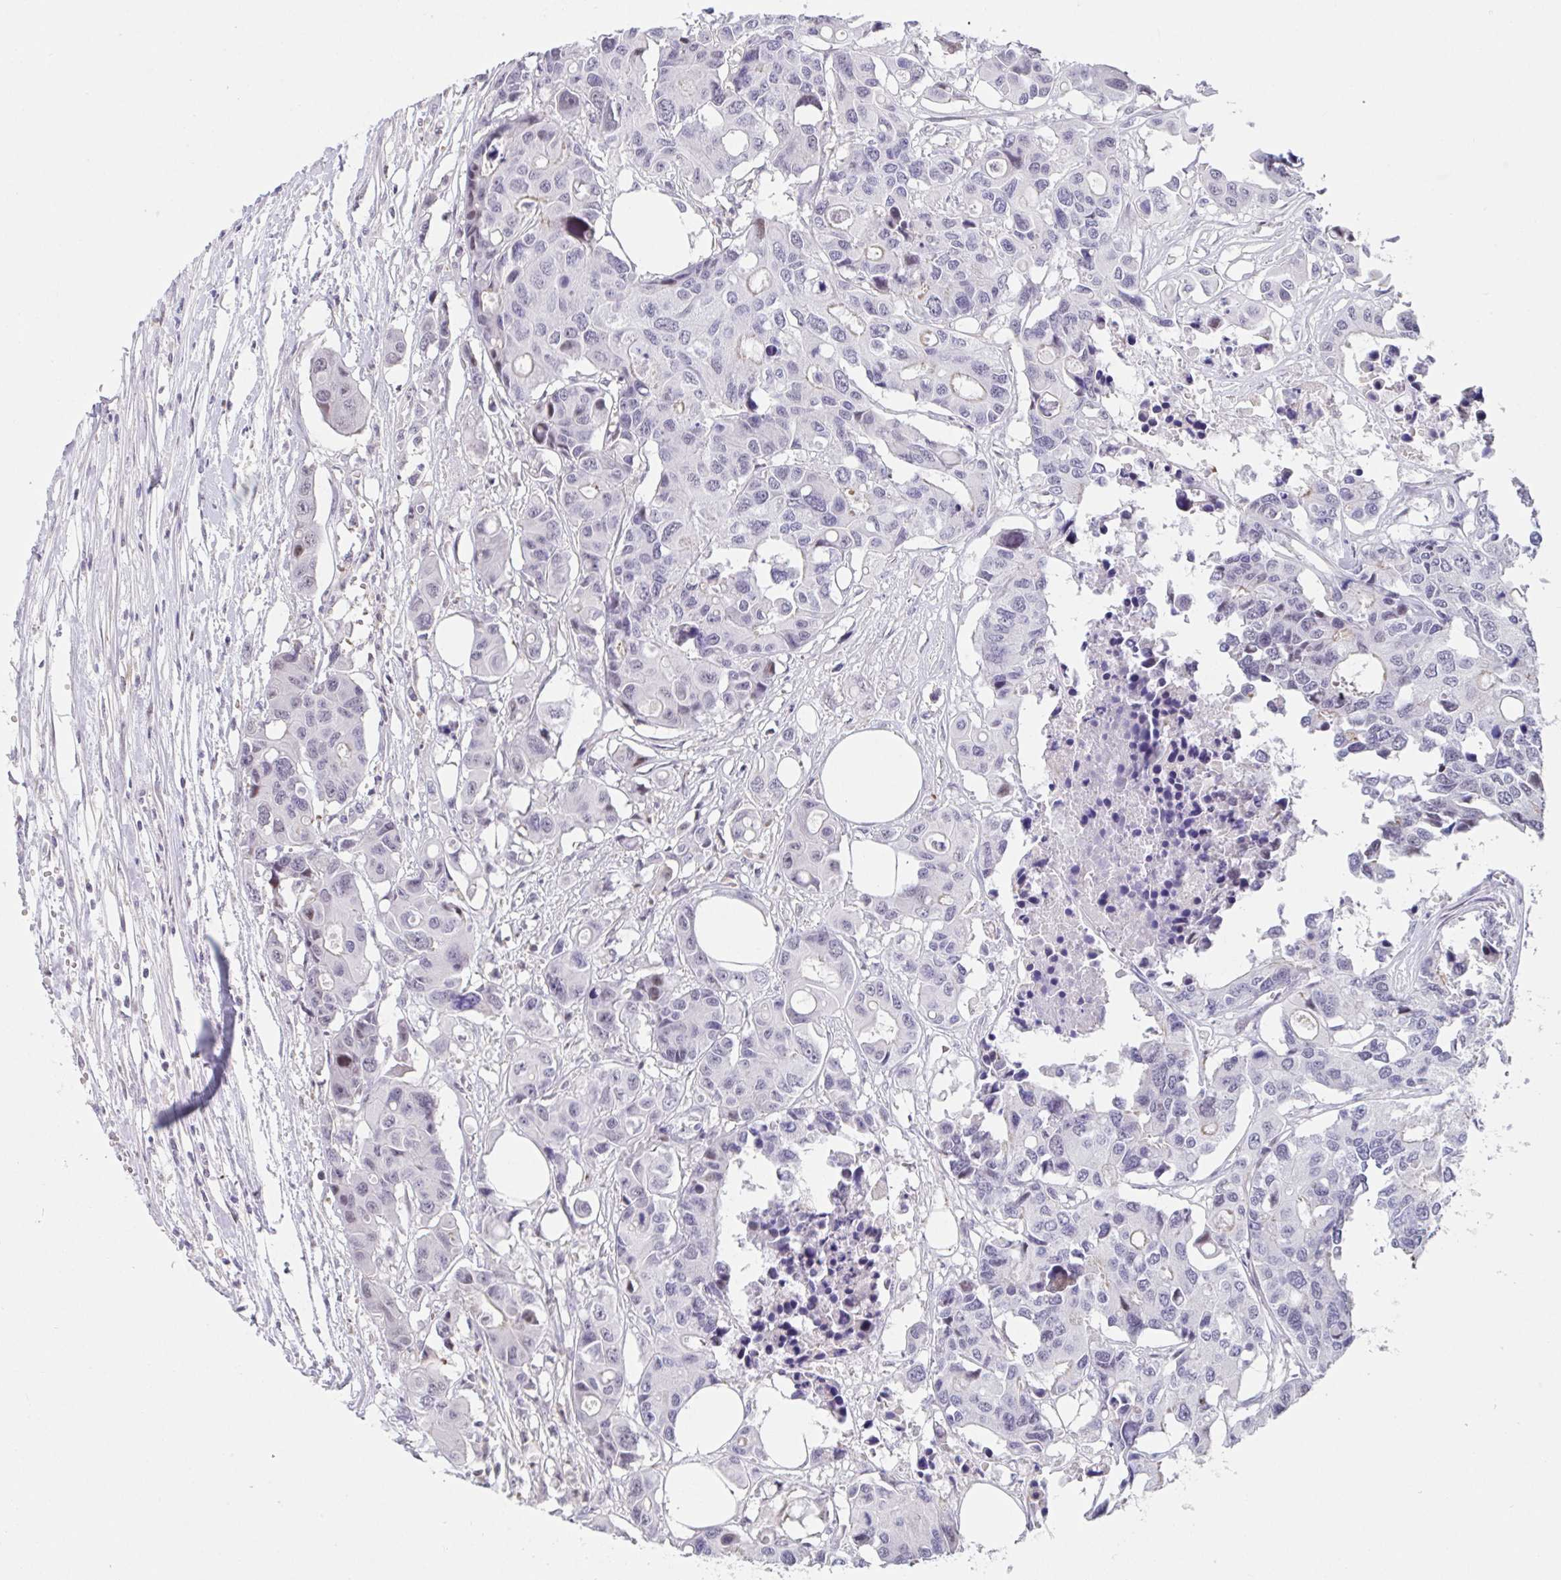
{"staining": {"intensity": "negative", "quantity": "none", "location": "none"}, "tissue": "colorectal cancer", "cell_type": "Tumor cells", "image_type": "cancer", "snomed": [{"axis": "morphology", "description": "Adenocarcinoma, NOS"}, {"axis": "topography", "description": "Colon"}], "caption": "Histopathology image shows no significant protein positivity in tumor cells of adenocarcinoma (colorectal).", "gene": "WDR72", "patient": {"sex": "male", "age": 77}}